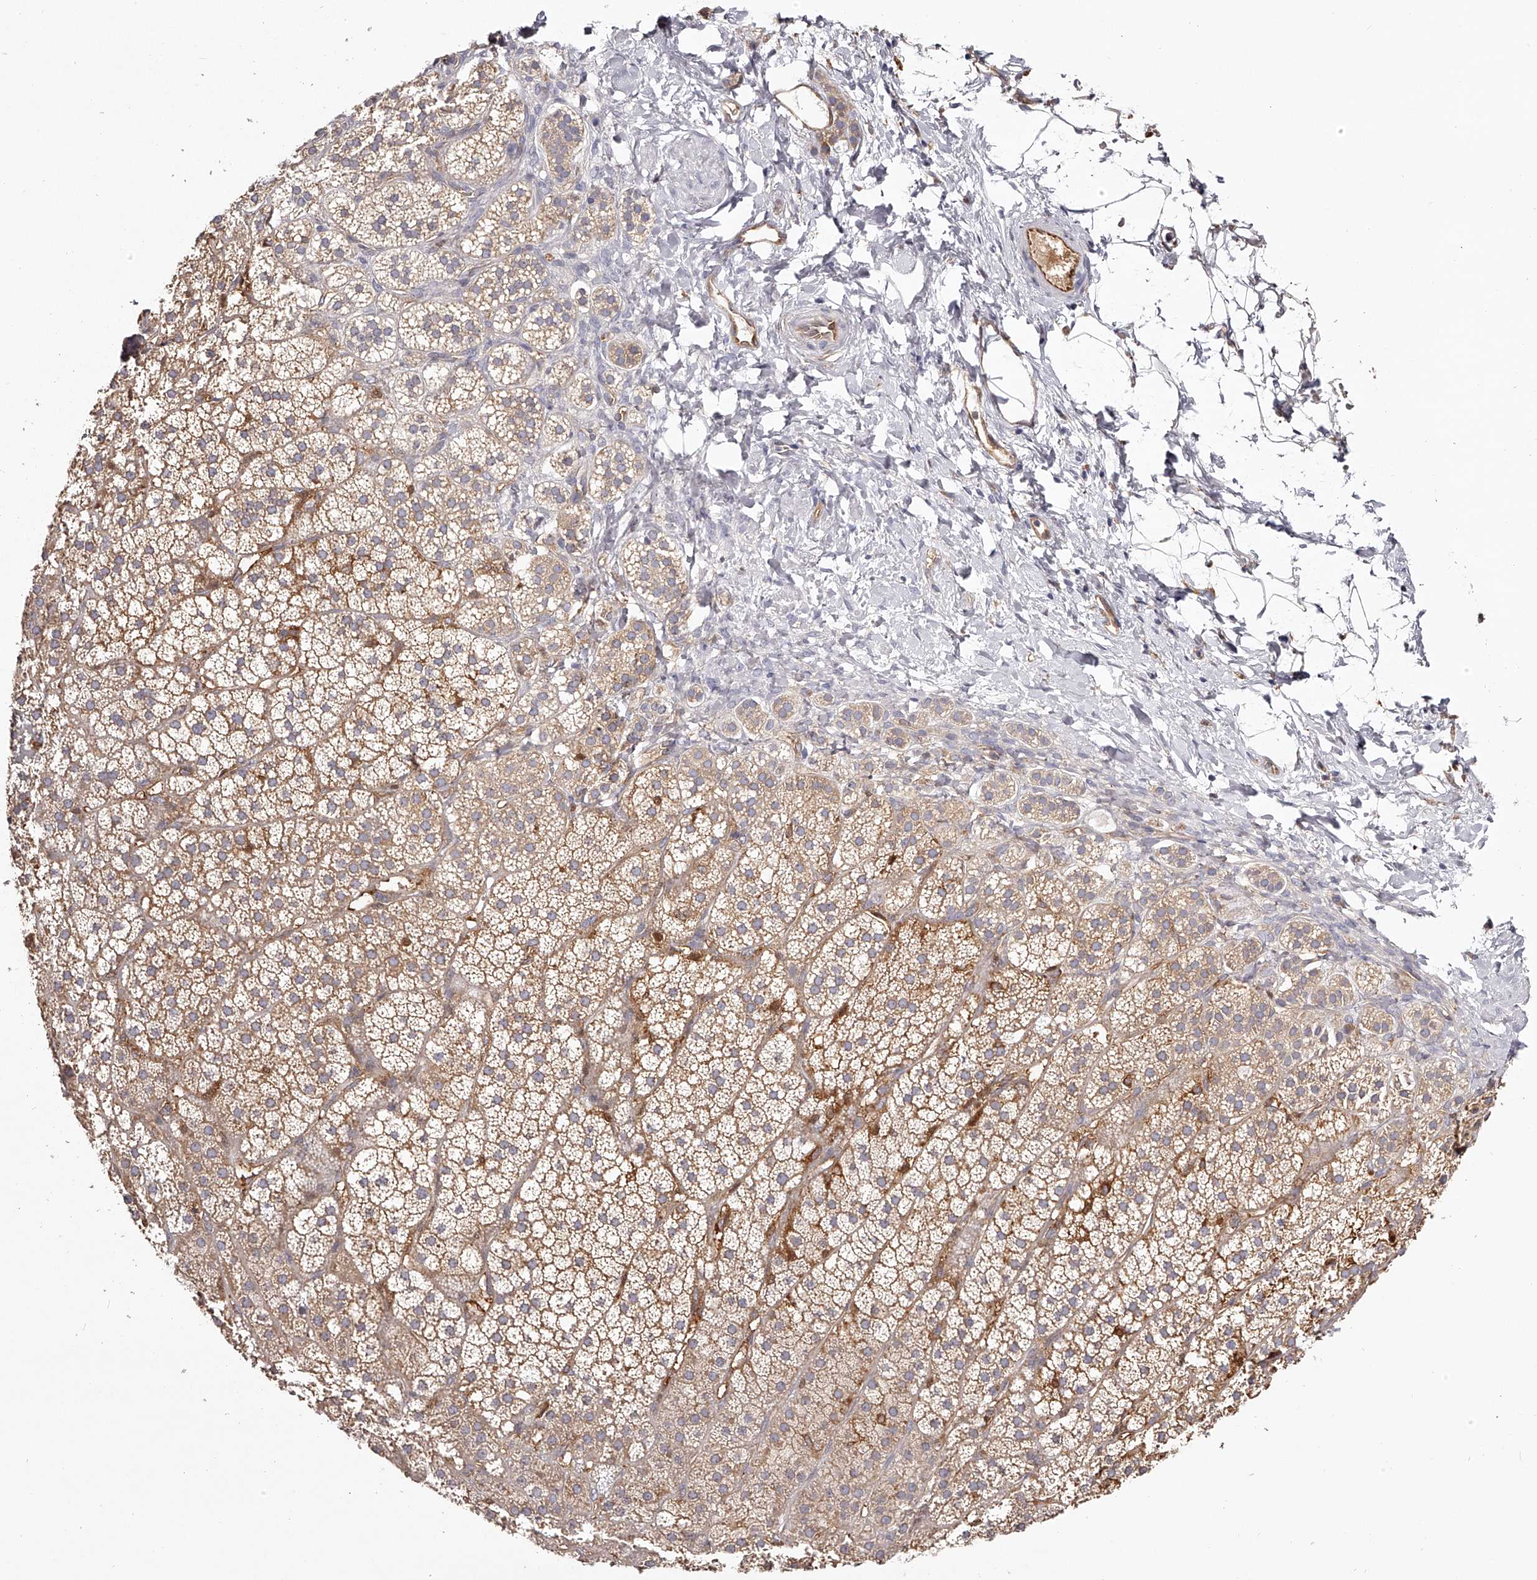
{"staining": {"intensity": "moderate", "quantity": ">75%", "location": "cytoplasmic/membranous"}, "tissue": "adrenal gland", "cell_type": "Glandular cells", "image_type": "normal", "snomed": [{"axis": "morphology", "description": "Normal tissue, NOS"}, {"axis": "topography", "description": "Adrenal gland"}], "caption": "High-magnification brightfield microscopy of normal adrenal gland stained with DAB (3,3'-diaminobenzidine) (brown) and counterstained with hematoxylin (blue). glandular cells exhibit moderate cytoplasmic/membranous expression is identified in about>75% of cells.", "gene": "LAP3", "patient": {"sex": "female", "age": 44}}